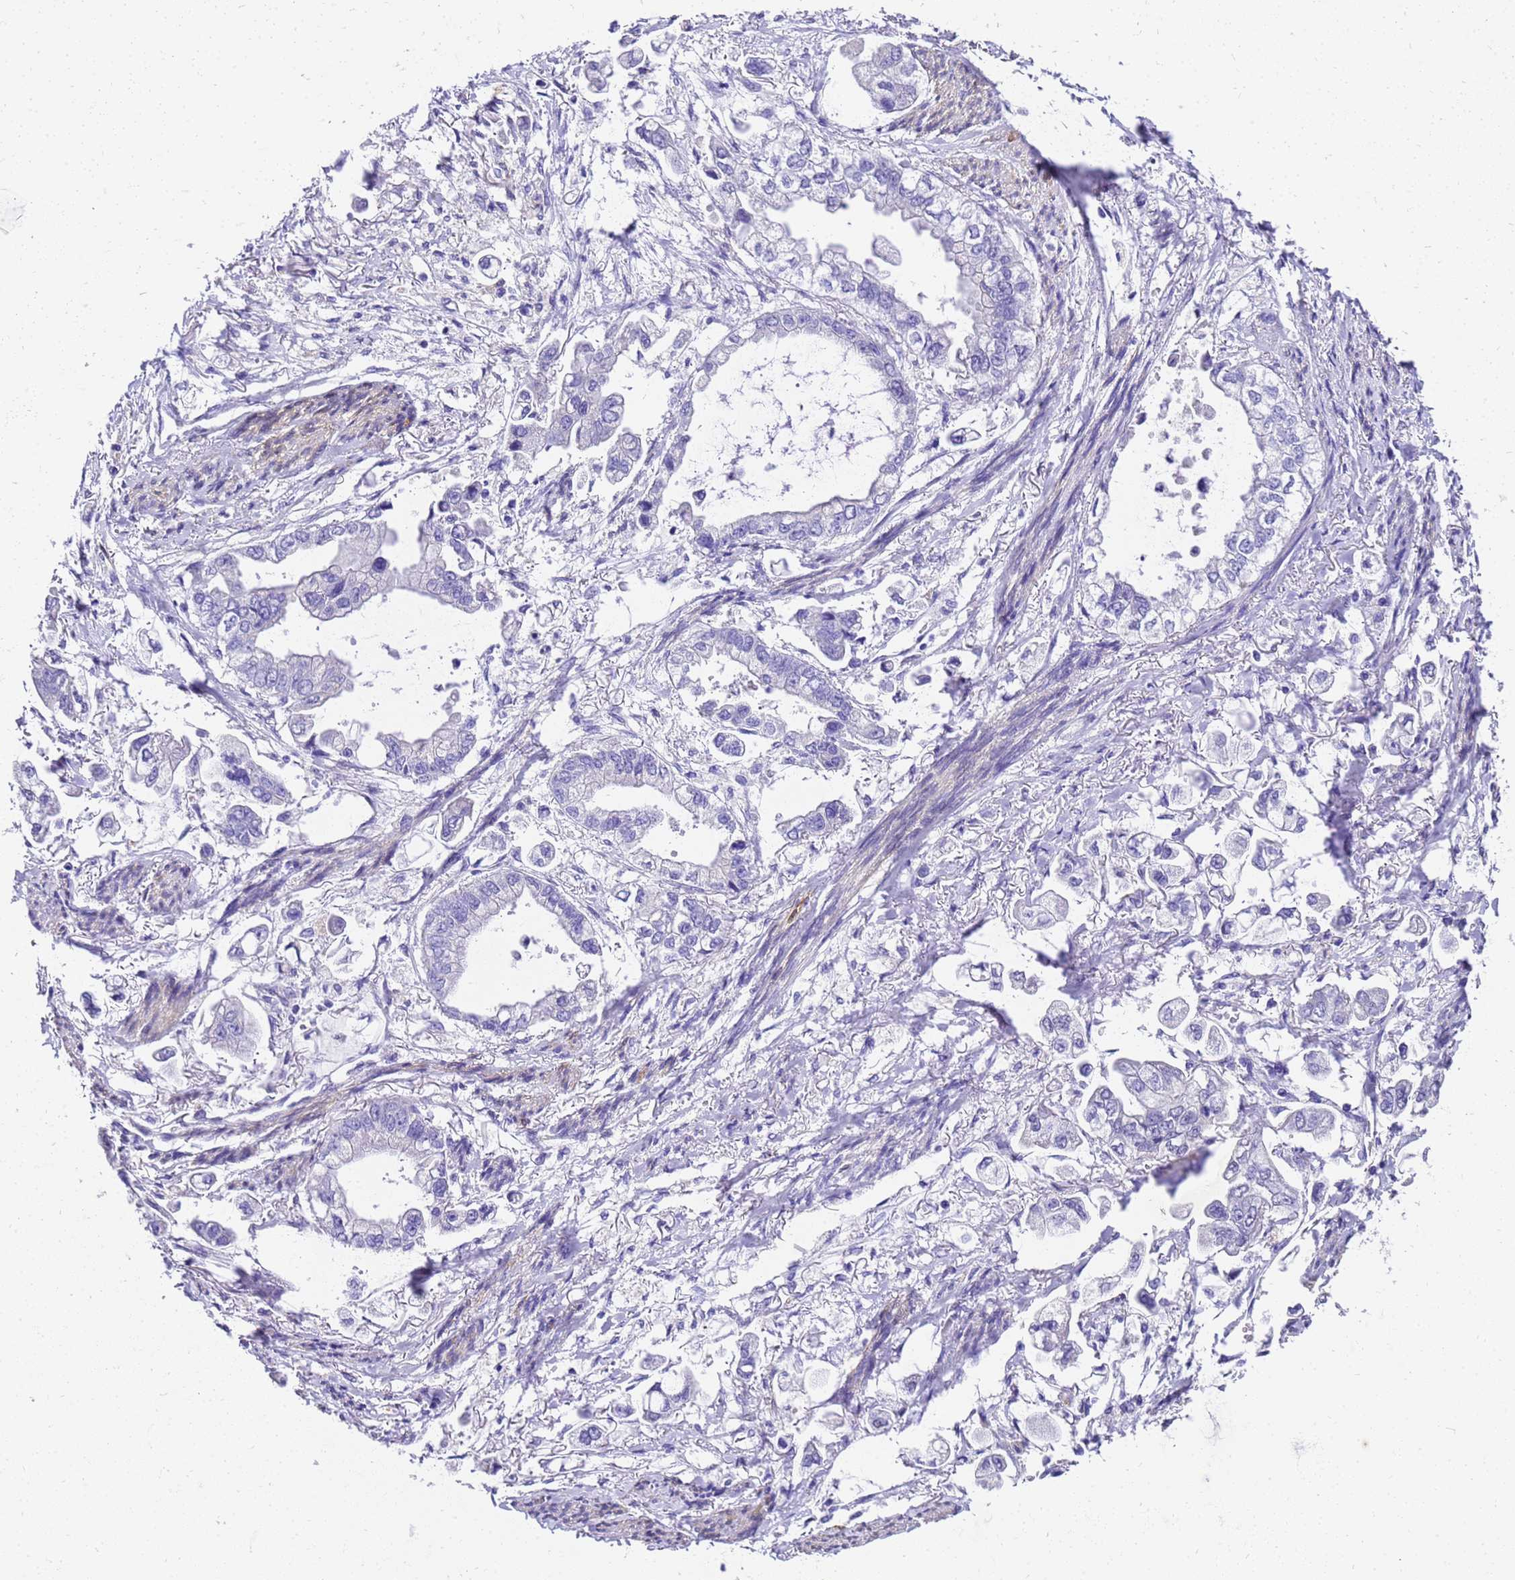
{"staining": {"intensity": "negative", "quantity": "none", "location": "none"}, "tissue": "stomach cancer", "cell_type": "Tumor cells", "image_type": "cancer", "snomed": [{"axis": "morphology", "description": "Adenocarcinoma, NOS"}, {"axis": "topography", "description": "Stomach"}], "caption": "There is no significant staining in tumor cells of stomach cancer.", "gene": "HSPB6", "patient": {"sex": "male", "age": 62}}